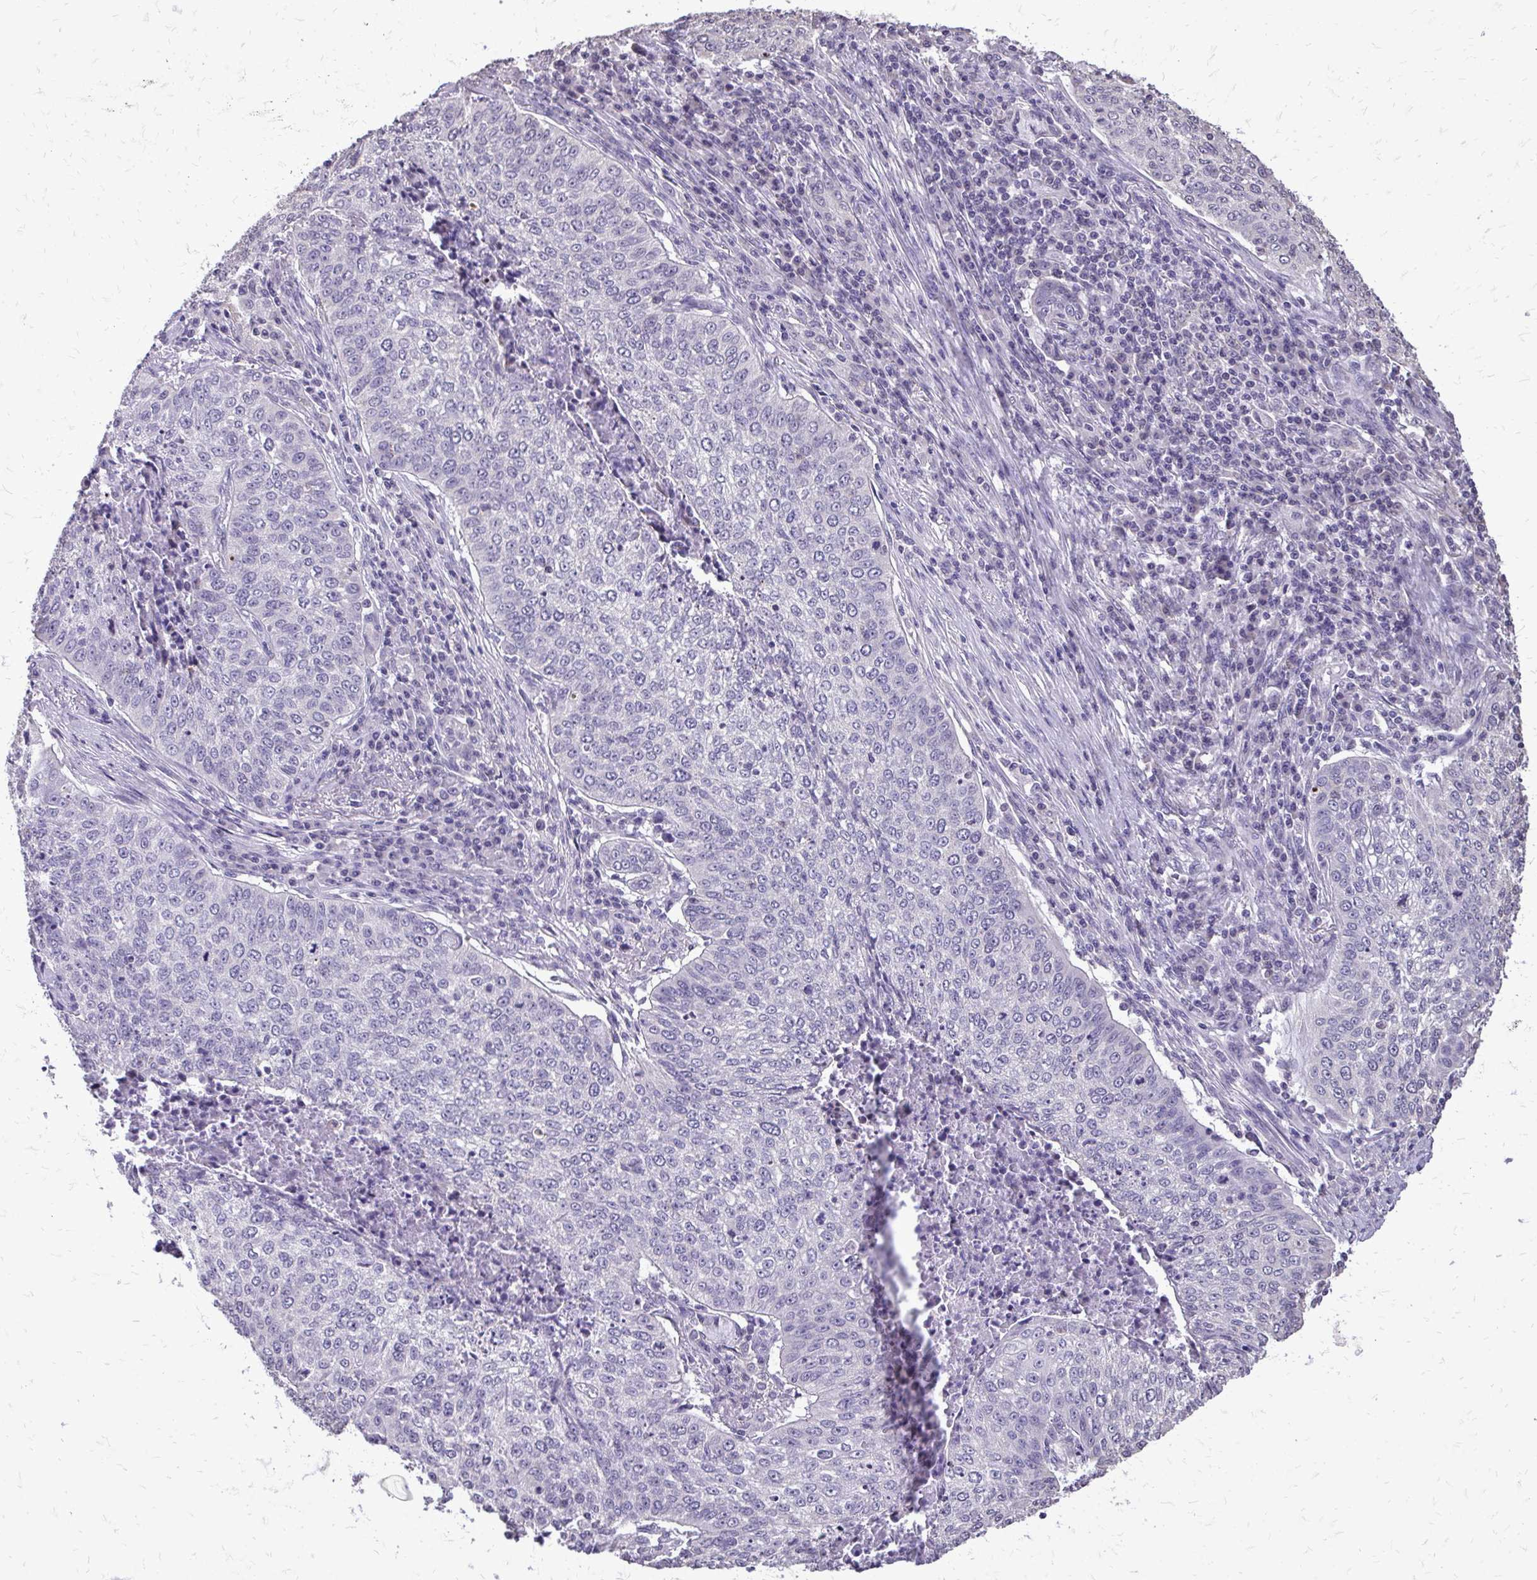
{"staining": {"intensity": "strong", "quantity": "<25%", "location": "cytoplasmic/membranous,nuclear"}, "tissue": "lung cancer", "cell_type": "Tumor cells", "image_type": "cancer", "snomed": [{"axis": "morphology", "description": "Squamous cell carcinoma, NOS"}, {"axis": "topography", "description": "Lung"}], "caption": "Lung squamous cell carcinoma stained with DAB (3,3'-diaminobenzidine) immunohistochemistry demonstrates medium levels of strong cytoplasmic/membranous and nuclear positivity in about <25% of tumor cells. (DAB (3,3'-diaminobenzidine) IHC with brightfield microscopy, high magnification).", "gene": "AKAP5", "patient": {"sex": "male", "age": 63}}